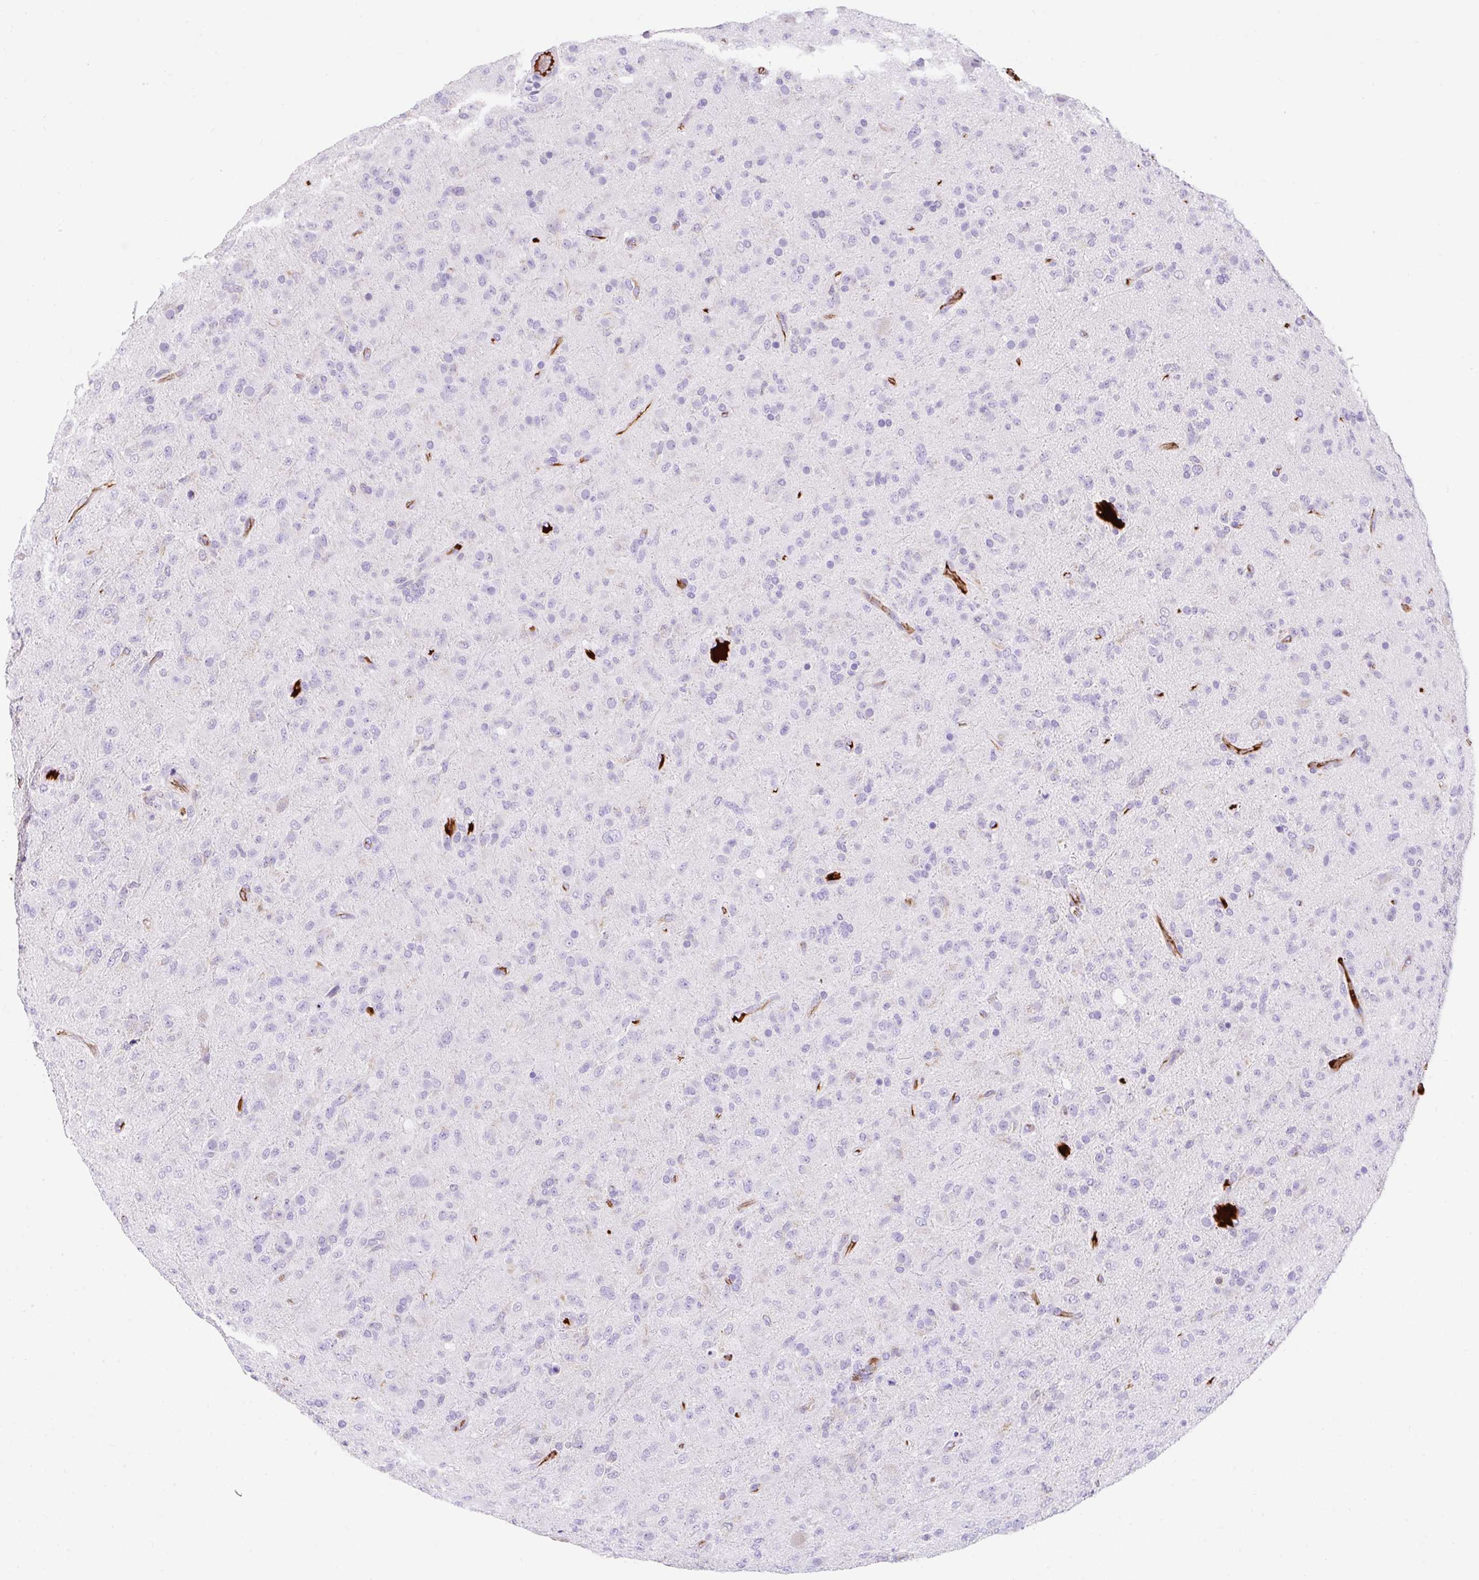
{"staining": {"intensity": "negative", "quantity": "none", "location": "none"}, "tissue": "glioma", "cell_type": "Tumor cells", "image_type": "cancer", "snomed": [{"axis": "morphology", "description": "Glioma, malignant, Low grade"}, {"axis": "topography", "description": "Brain"}], "caption": "Immunohistochemical staining of glioma reveals no significant staining in tumor cells.", "gene": "APOC4-APOC2", "patient": {"sex": "male", "age": 65}}